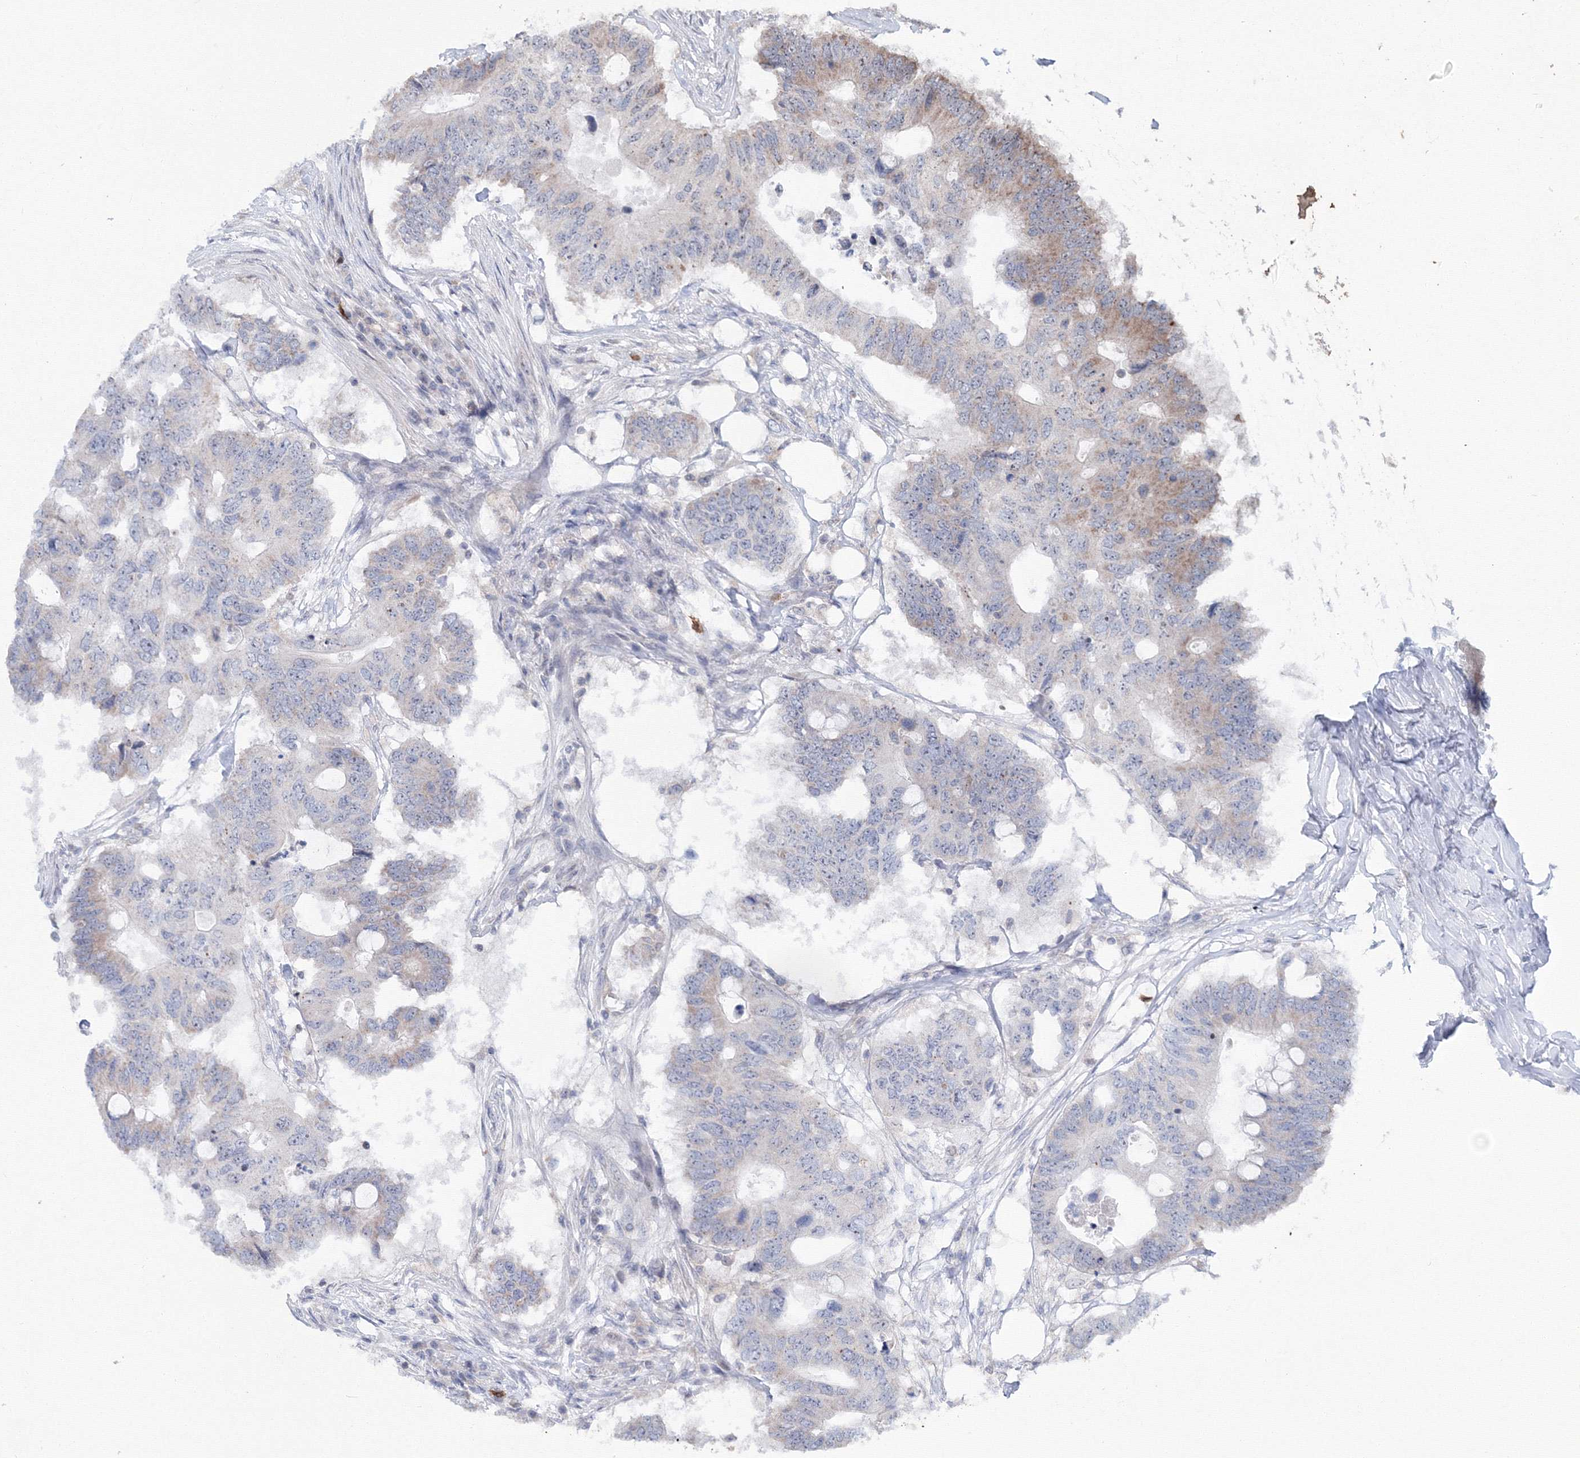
{"staining": {"intensity": "weak", "quantity": "<25%", "location": "cytoplasmic/membranous"}, "tissue": "colorectal cancer", "cell_type": "Tumor cells", "image_type": "cancer", "snomed": [{"axis": "morphology", "description": "Adenocarcinoma, NOS"}, {"axis": "topography", "description": "Colon"}], "caption": "Human colorectal cancer (adenocarcinoma) stained for a protein using immunohistochemistry (IHC) demonstrates no expression in tumor cells.", "gene": "MKRN2", "patient": {"sex": "male", "age": 71}}